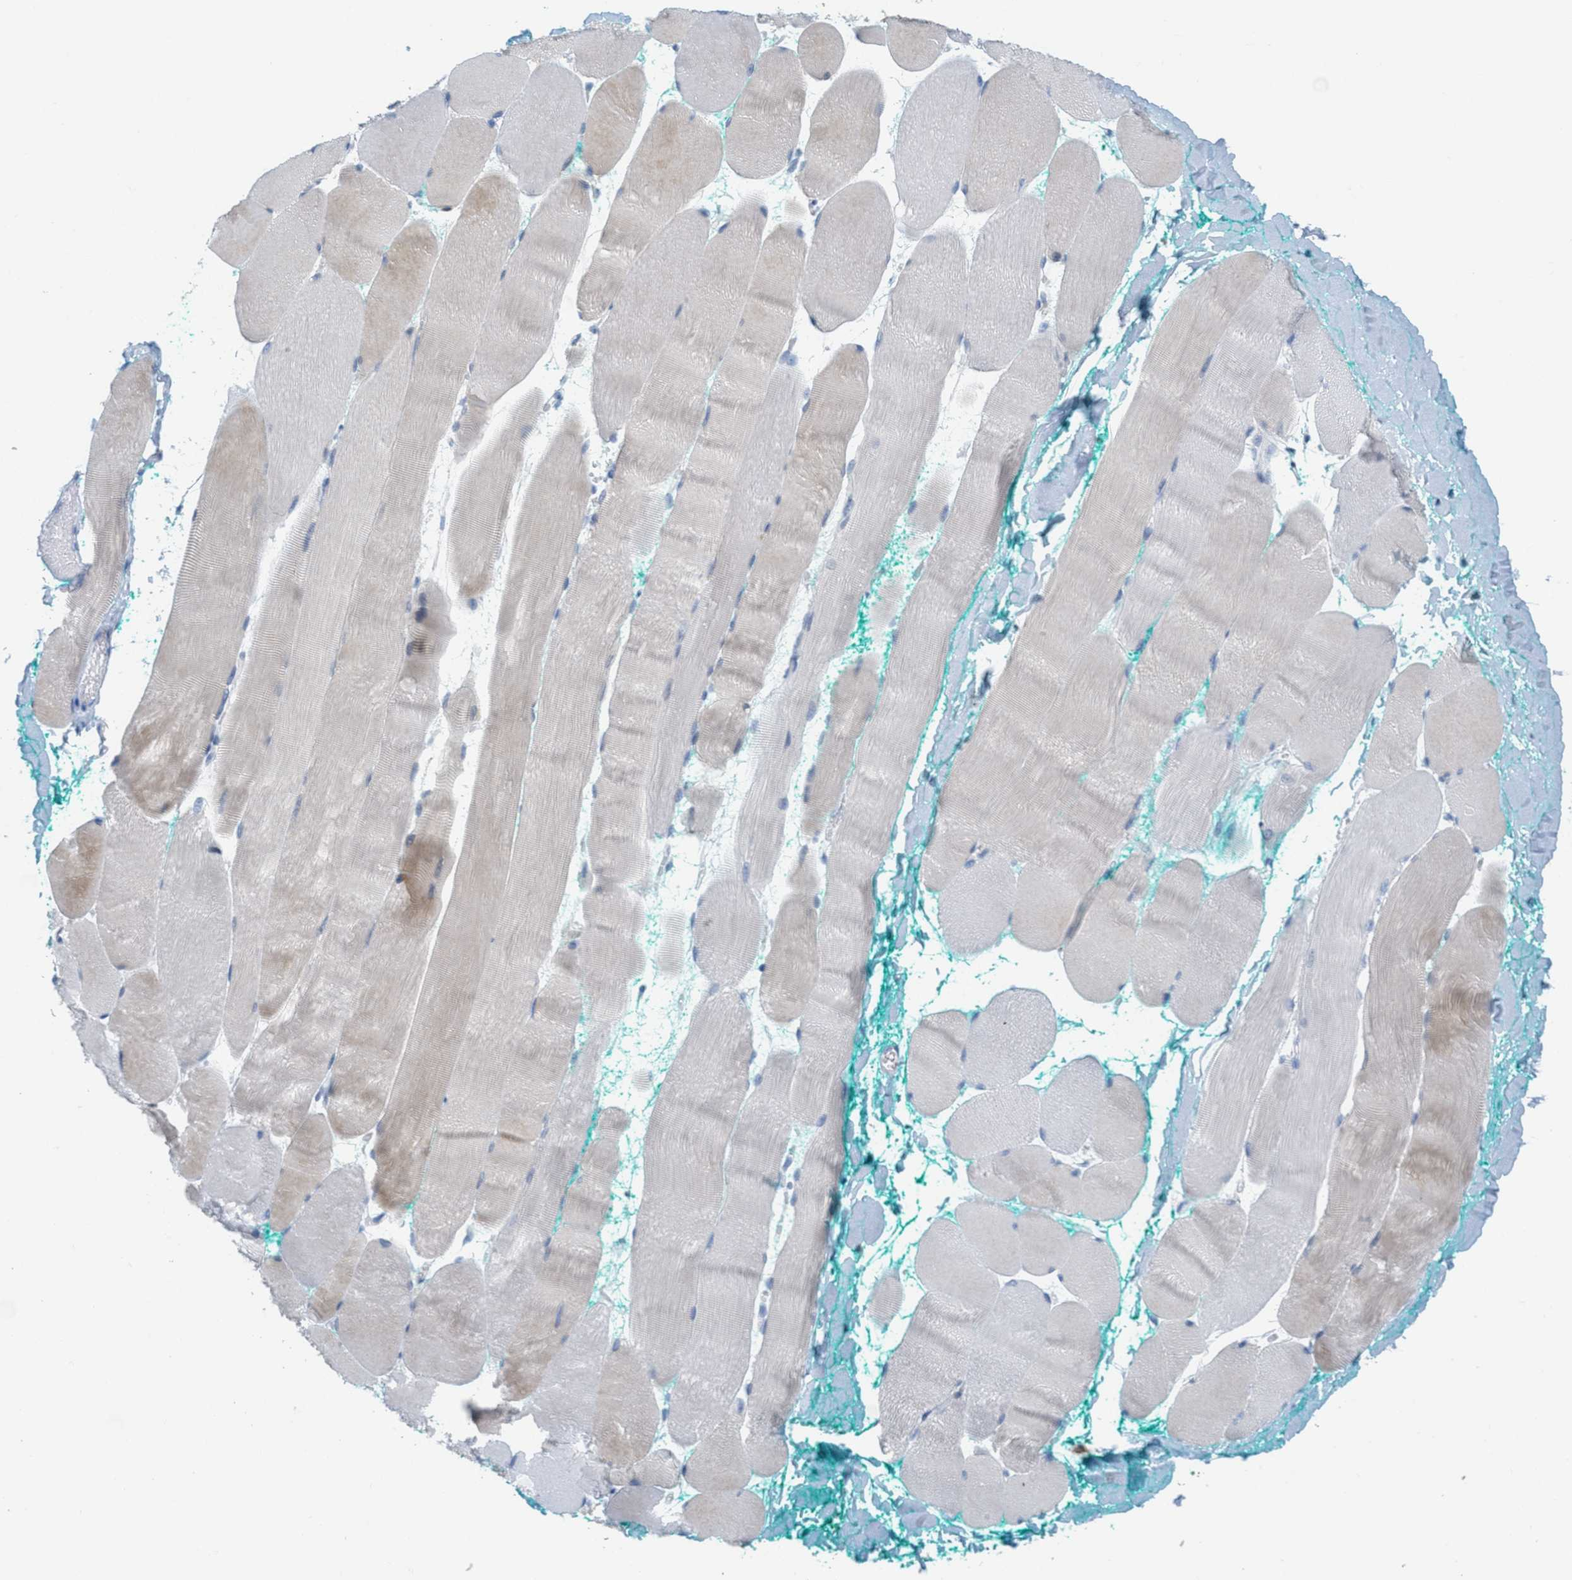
{"staining": {"intensity": "negative", "quantity": "none", "location": "none"}, "tissue": "skeletal muscle", "cell_type": "Myocytes", "image_type": "normal", "snomed": [{"axis": "morphology", "description": "Normal tissue, NOS"}, {"axis": "morphology", "description": "Squamous cell carcinoma, NOS"}, {"axis": "topography", "description": "Skeletal muscle"}], "caption": "Image shows no significant protein staining in myocytes of unremarkable skeletal muscle. (DAB (3,3'-diaminobenzidine) IHC with hematoxylin counter stain).", "gene": "TEX264", "patient": {"sex": "male", "age": 51}}